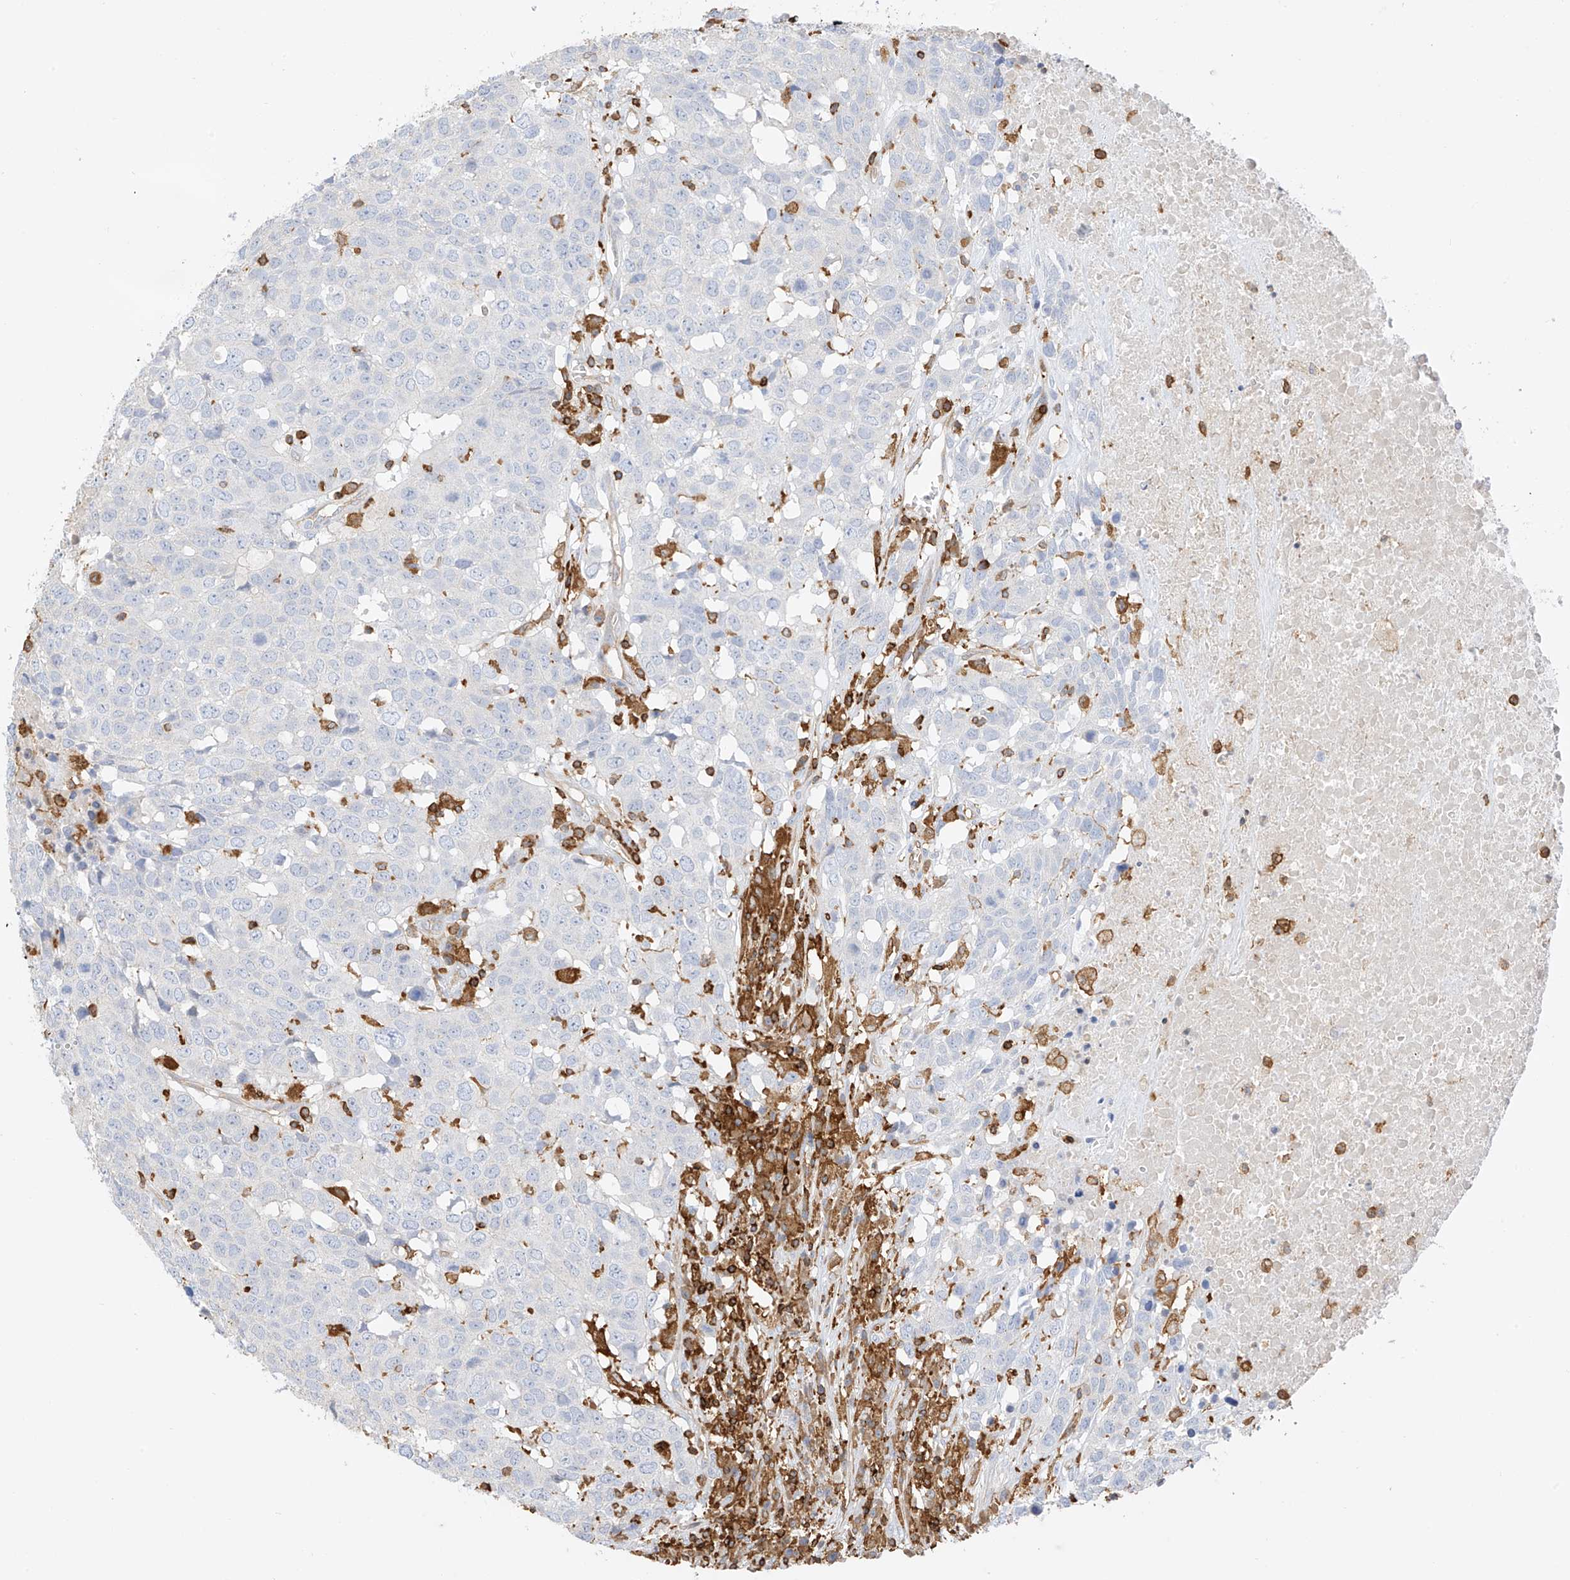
{"staining": {"intensity": "negative", "quantity": "none", "location": "none"}, "tissue": "head and neck cancer", "cell_type": "Tumor cells", "image_type": "cancer", "snomed": [{"axis": "morphology", "description": "Squamous cell carcinoma, NOS"}, {"axis": "topography", "description": "Head-Neck"}], "caption": "The histopathology image exhibits no significant positivity in tumor cells of head and neck cancer. (Stains: DAB (3,3'-diaminobenzidine) immunohistochemistry with hematoxylin counter stain, Microscopy: brightfield microscopy at high magnification).", "gene": "ARHGAP25", "patient": {"sex": "male", "age": 66}}